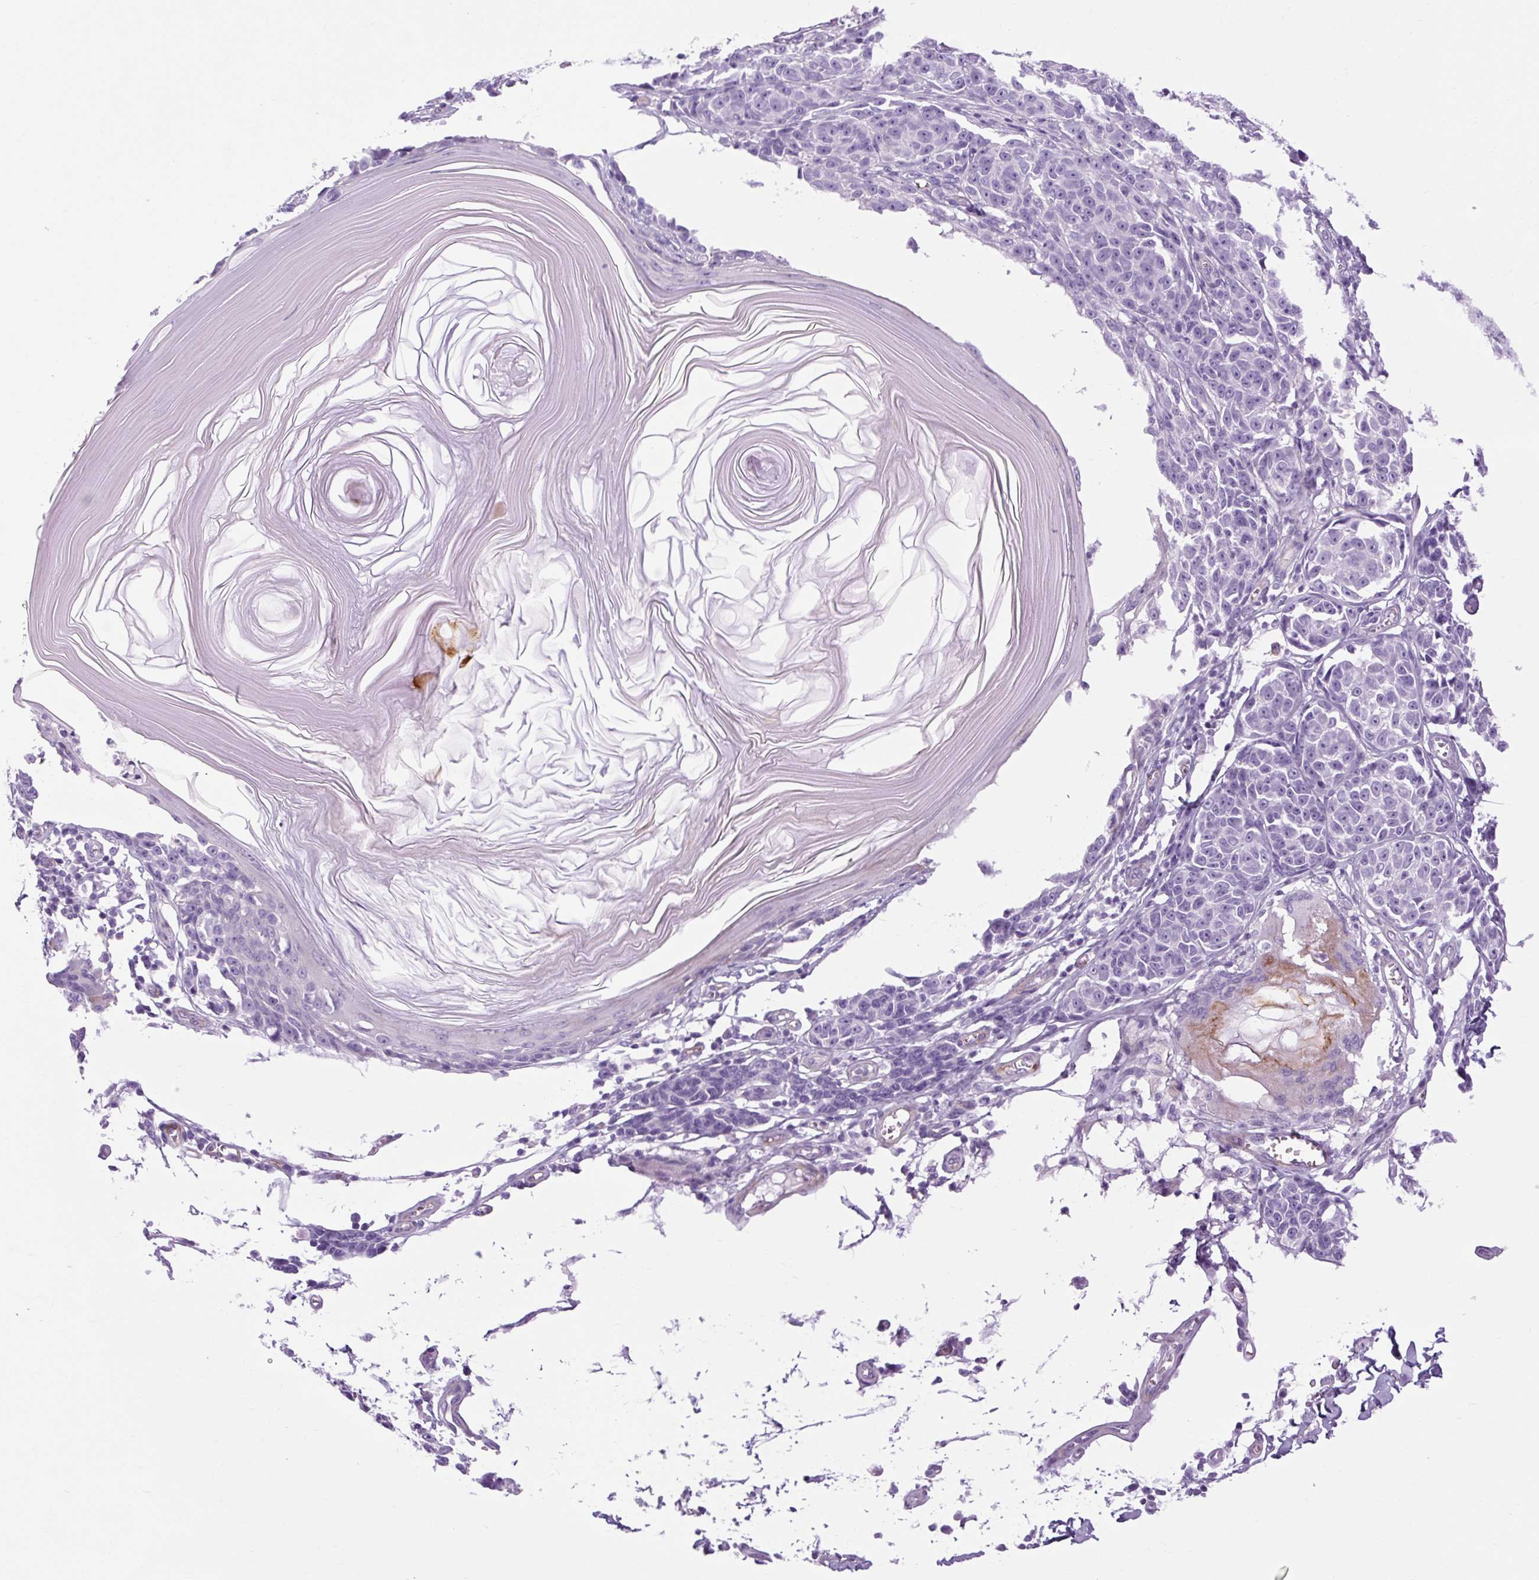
{"staining": {"intensity": "negative", "quantity": "none", "location": "none"}, "tissue": "melanoma", "cell_type": "Tumor cells", "image_type": "cancer", "snomed": [{"axis": "morphology", "description": "Malignant melanoma, NOS"}, {"axis": "topography", "description": "Skin"}], "caption": "The immunohistochemistry (IHC) image has no significant positivity in tumor cells of malignant melanoma tissue.", "gene": "OOEP", "patient": {"sex": "male", "age": 73}}